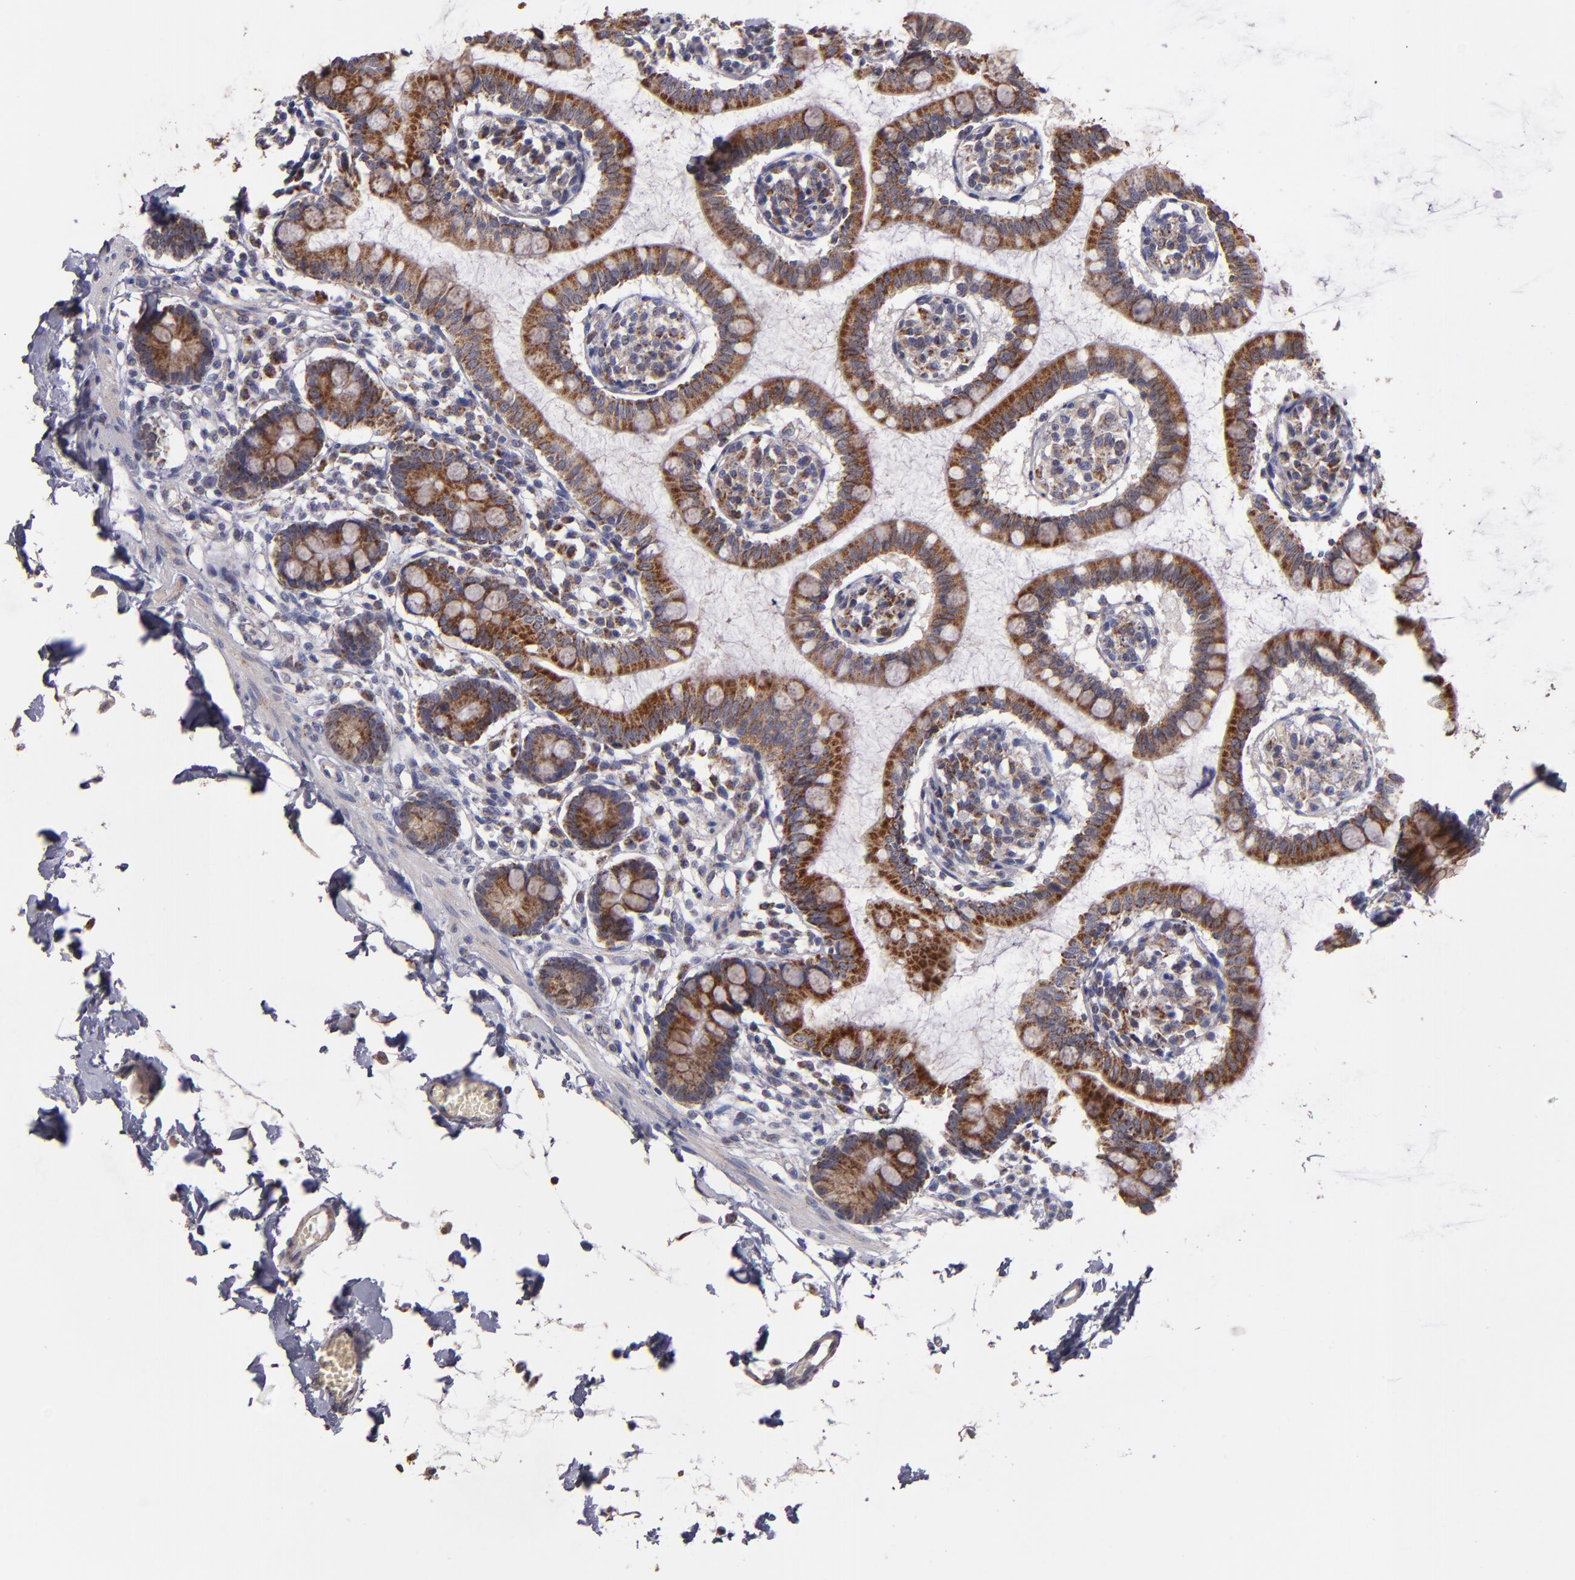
{"staining": {"intensity": "strong", "quantity": ">75%", "location": "cytoplasmic/membranous"}, "tissue": "small intestine", "cell_type": "Glandular cells", "image_type": "normal", "snomed": [{"axis": "morphology", "description": "Normal tissue, NOS"}, {"axis": "topography", "description": "Small intestine"}], "caption": "The immunohistochemical stain labels strong cytoplasmic/membranous positivity in glandular cells of unremarkable small intestine.", "gene": "CLTA", "patient": {"sex": "female", "age": 61}}